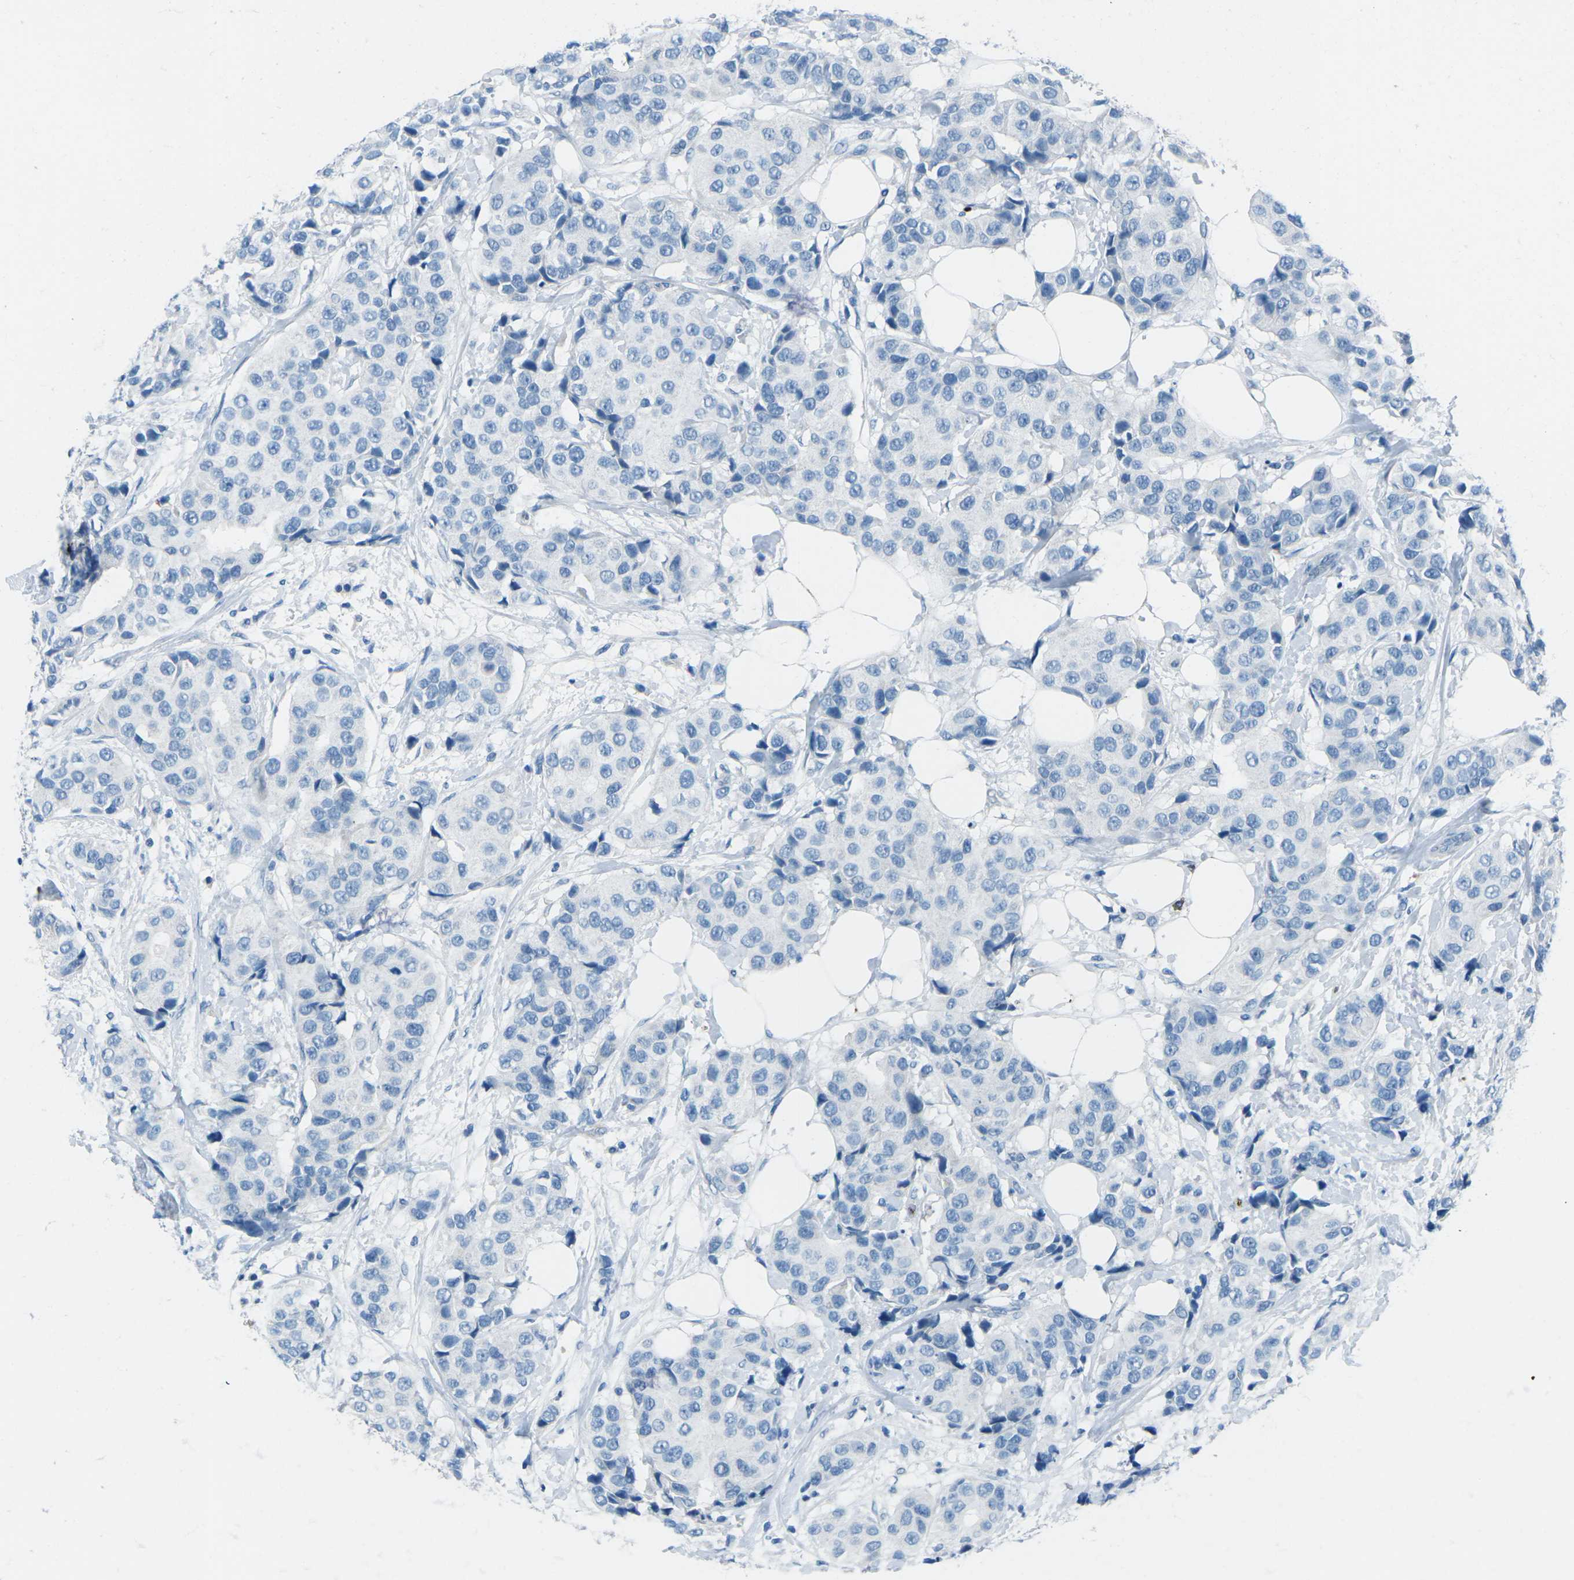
{"staining": {"intensity": "negative", "quantity": "none", "location": "none"}, "tissue": "breast cancer", "cell_type": "Tumor cells", "image_type": "cancer", "snomed": [{"axis": "morphology", "description": "Normal tissue, NOS"}, {"axis": "morphology", "description": "Duct carcinoma"}, {"axis": "topography", "description": "Breast"}], "caption": "The IHC photomicrograph has no significant positivity in tumor cells of breast cancer tissue.", "gene": "FCN1", "patient": {"sex": "female", "age": 39}}